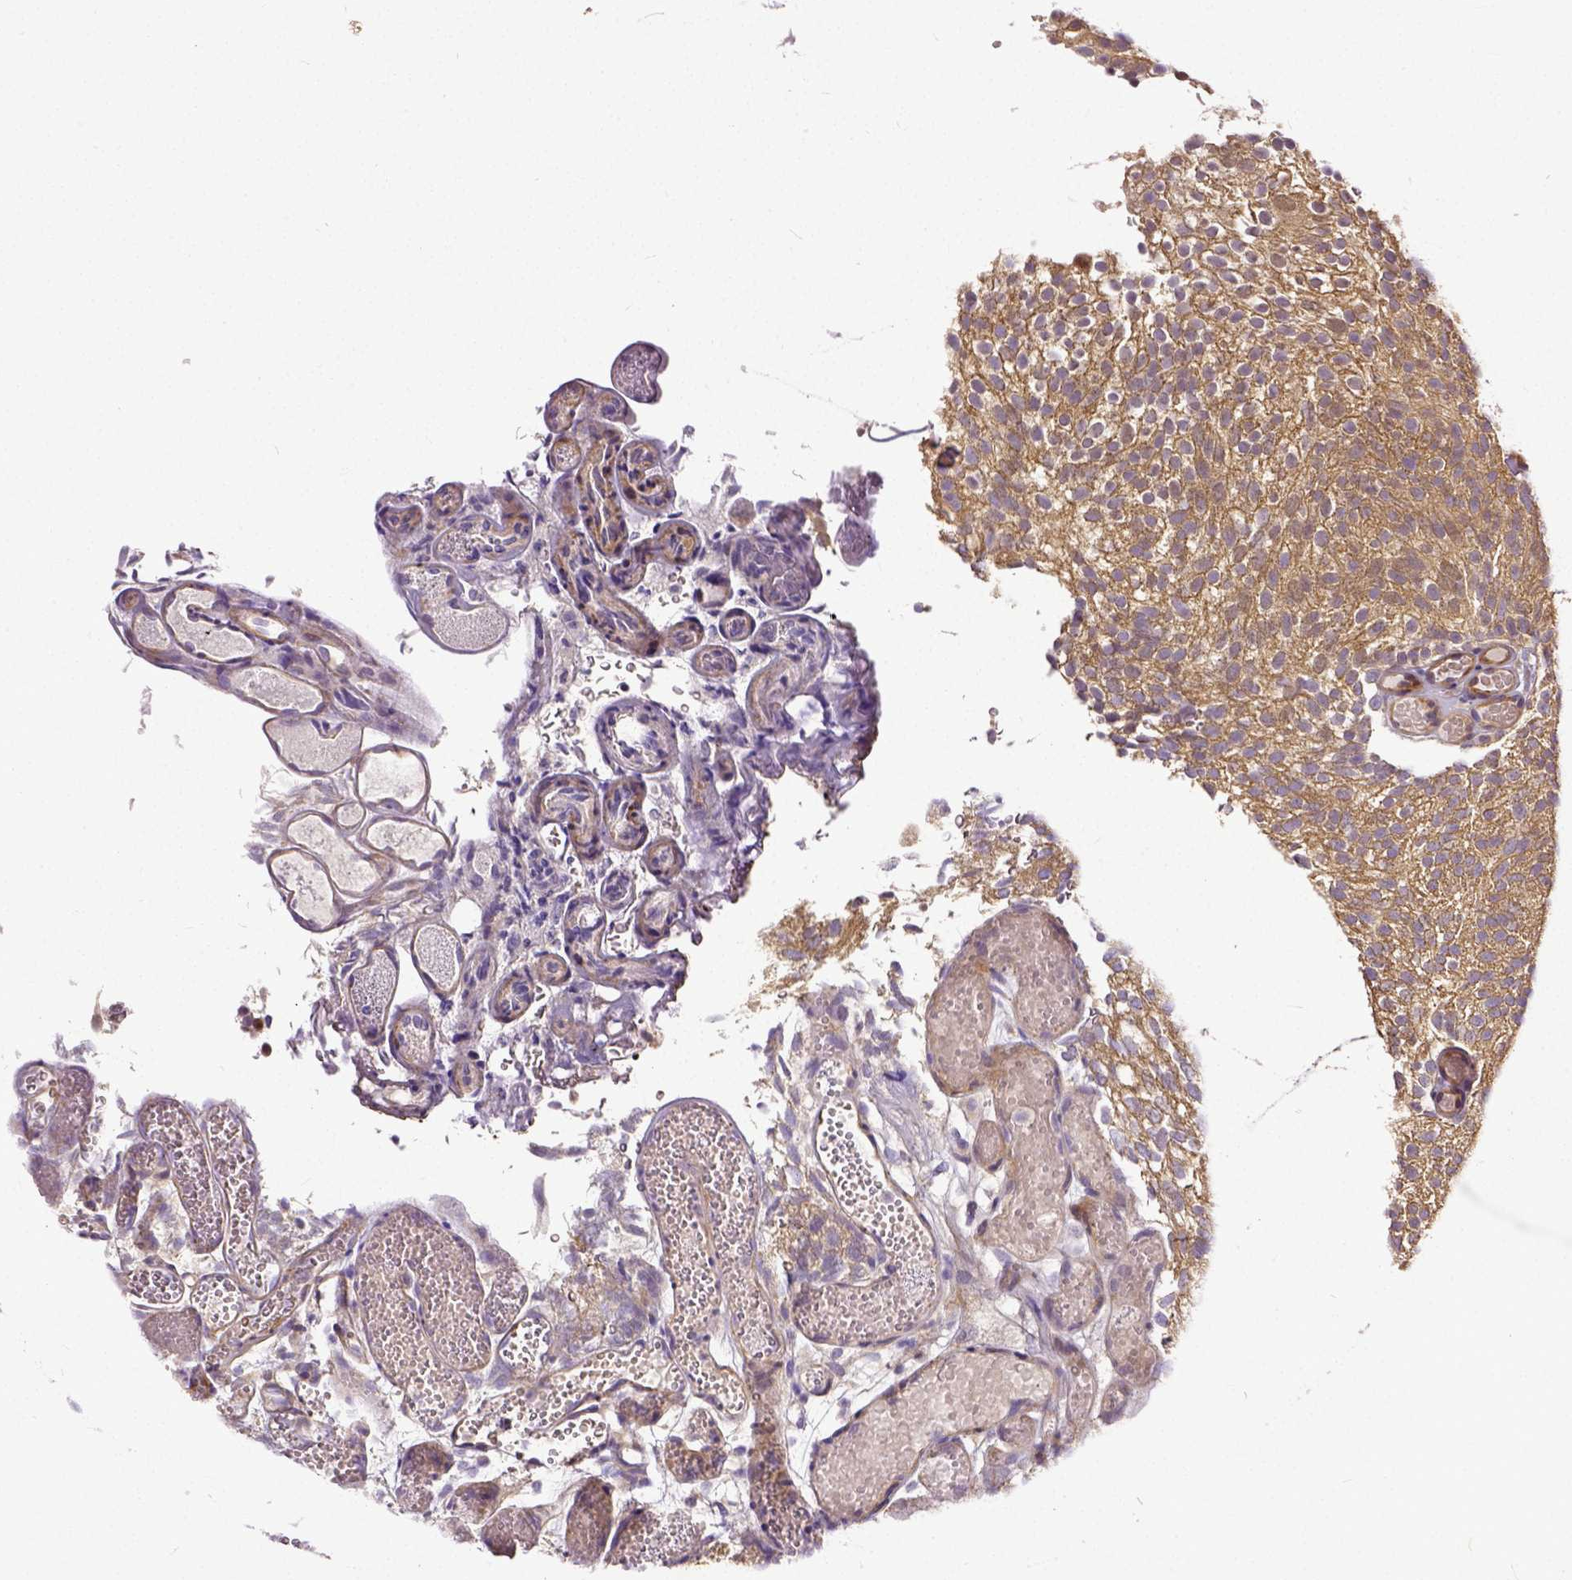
{"staining": {"intensity": "weak", "quantity": ">75%", "location": "cytoplasmic/membranous"}, "tissue": "urothelial cancer", "cell_type": "Tumor cells", "image_type": "cancer", "snomed": [{"axis": "morphology", "description": "Urothelial carcinoma, Low grade"}, {"axis": "topography", "description": "Urinary bladder"}], "caption": "This micrograph demonstrates urothelial cancer stained with immunohistochemistry (IHC) to label a protein in brown. The cytoplasmic/membranous of tumor cells show weak positivity for the protein. Nuclei are counter-stained blue.", "gene": "DICER1", "patient": {"sex": "male", "age": 78}}